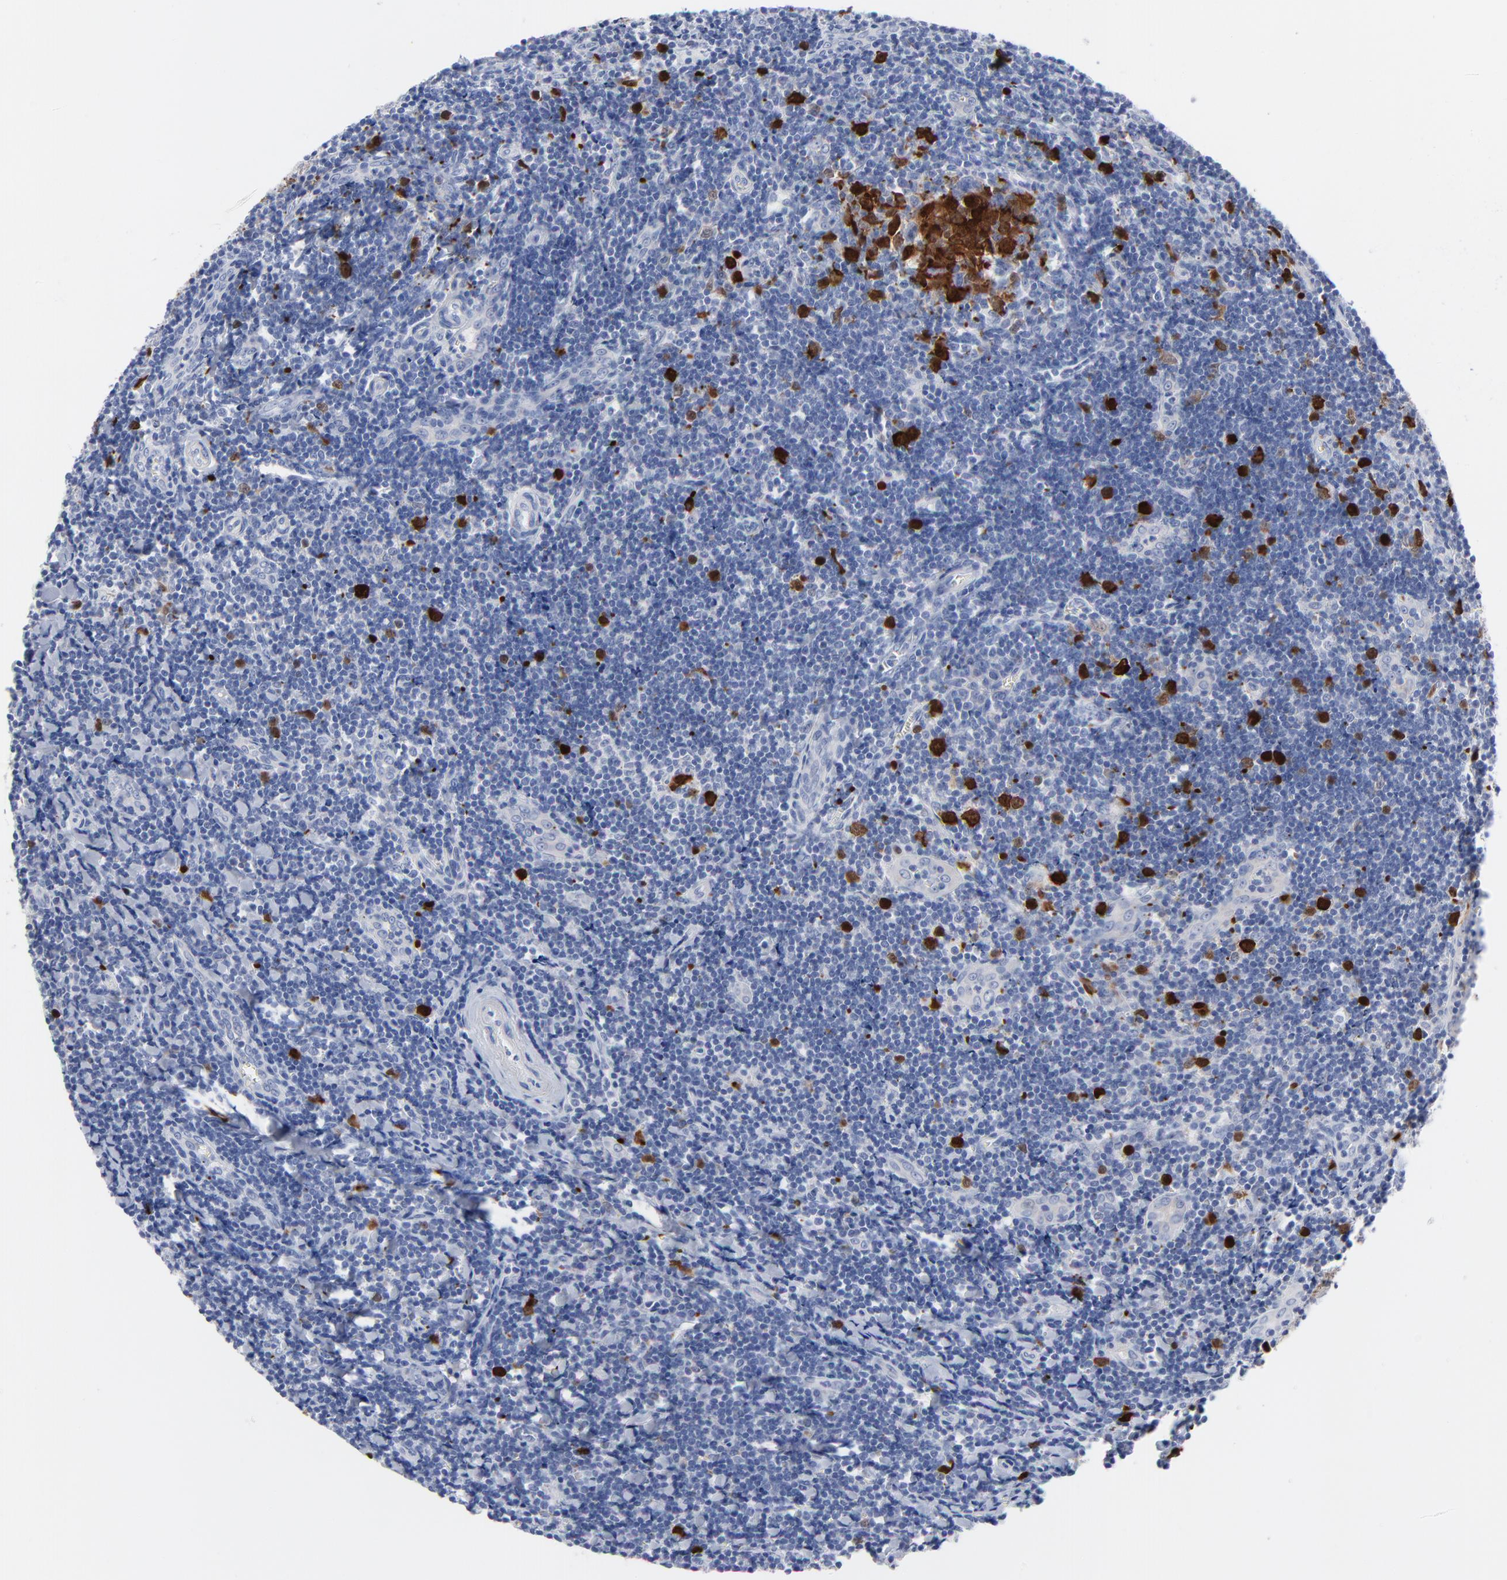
{"staining": {"intensity": "strong", "quantity": ">75%", "location": "cytoplasmic/membranous,nuclear"}, "tissue": "tonsil", "cell_type": "Germinal center cells", "image_type": "normal", "snomed": [{"axis": "morphology", "description": "Normal tissue, NOS"}, {"axis": "topography", "description": "Tonsil"}], "caption": "Tonsil stained with IHC displays strong cytoplasmic/membranous,nuclear positivity in about >75% of germinal center cells. Immunohistochemistry stains the protein in brown and the nuclei are stained blue.", "gene": "CDK1", "patient": {"sex": "male", "age": 20}}